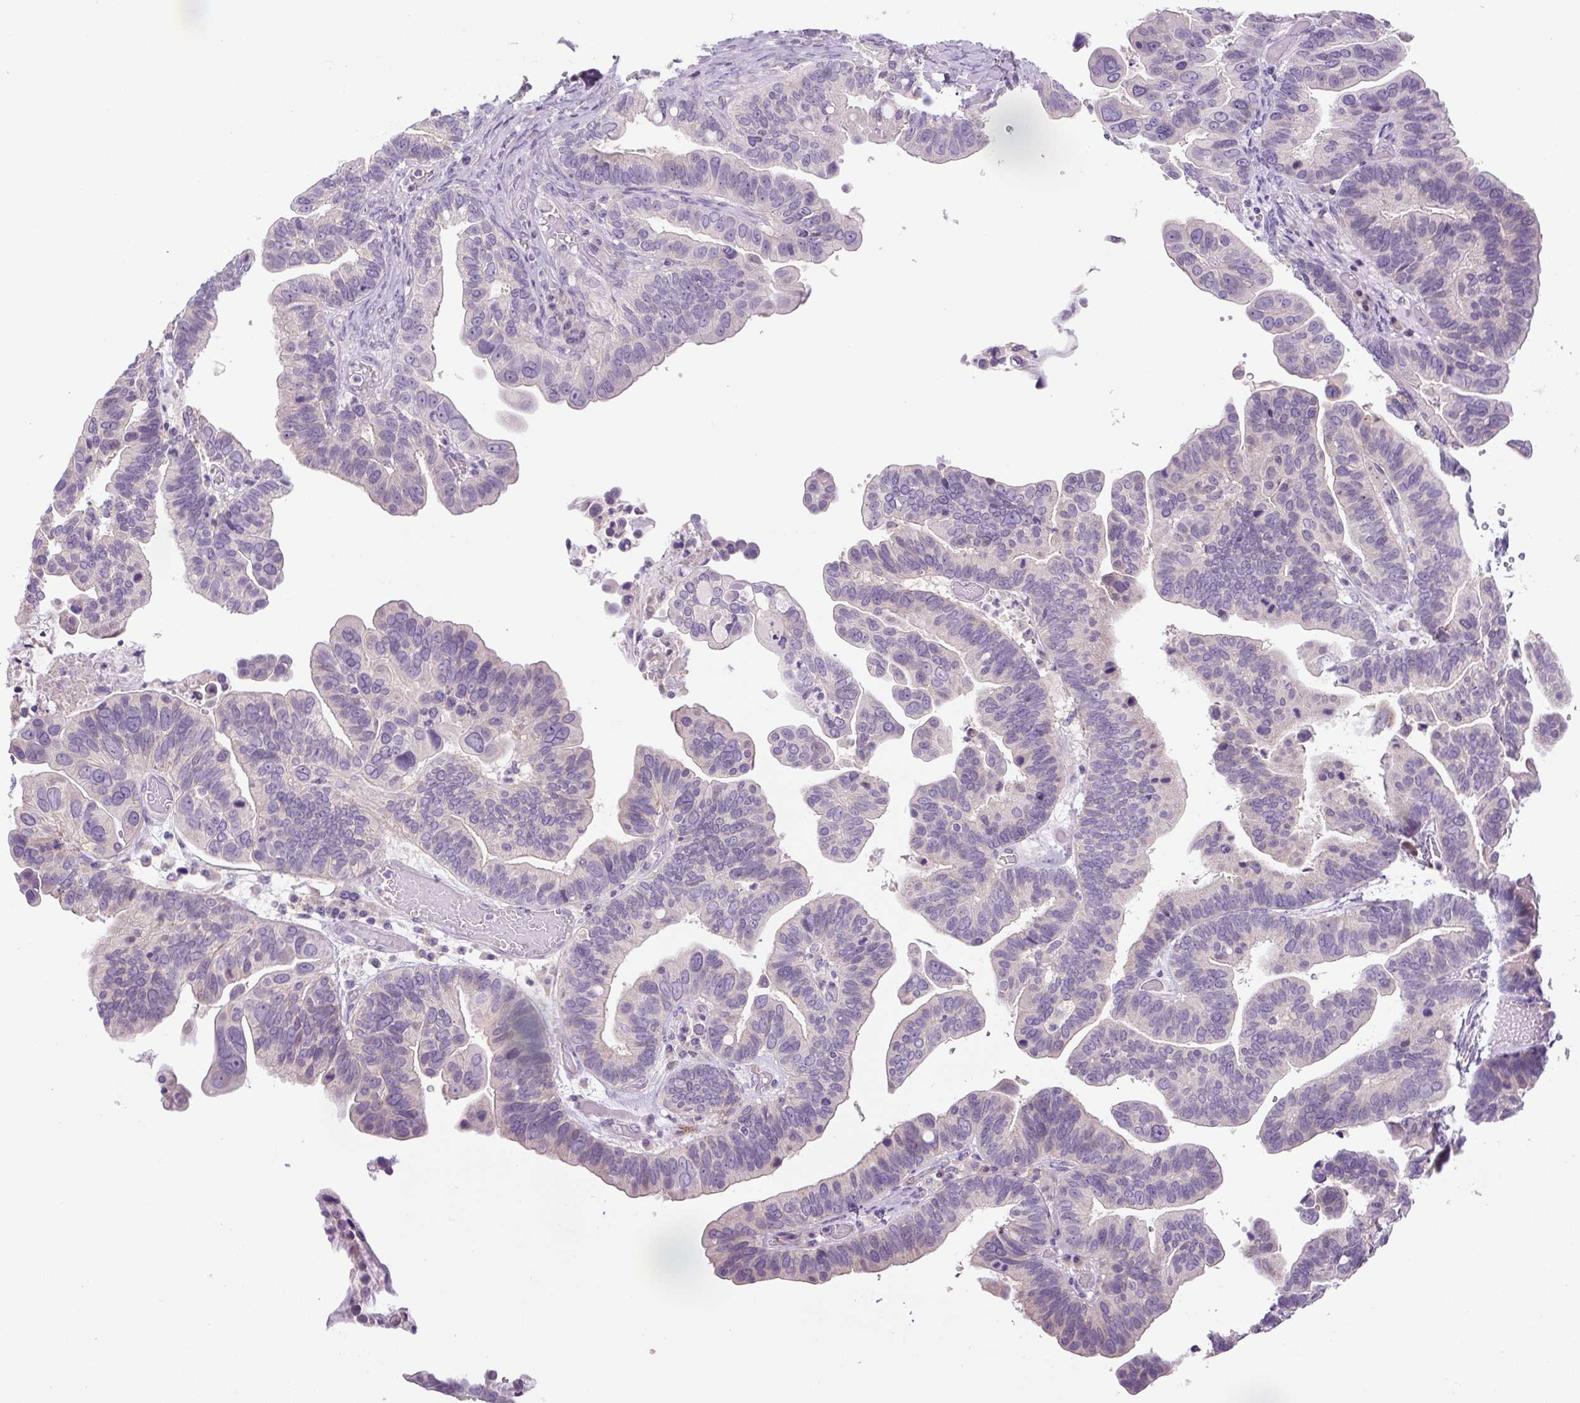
{"staining": {"intensity": "negative", "quantity": "none", "location": "none"}, "tissue": "ovarian cancer", "cell_type": "Tumor cells", "image_type": "cancer", "snomed": [{"axis": "morphology", "description": "Cystadenocarcinoma, serous, NOS"}, {"axis": "topography", "description": "Ovary"}], "caption": "Serous cystadenocarcinoma (ovarian) was stained to show a protein in brown. There is no significant expression in tumor cells.", "gene": "UBL3", "patient": {"sex": "female", "age": 56}}